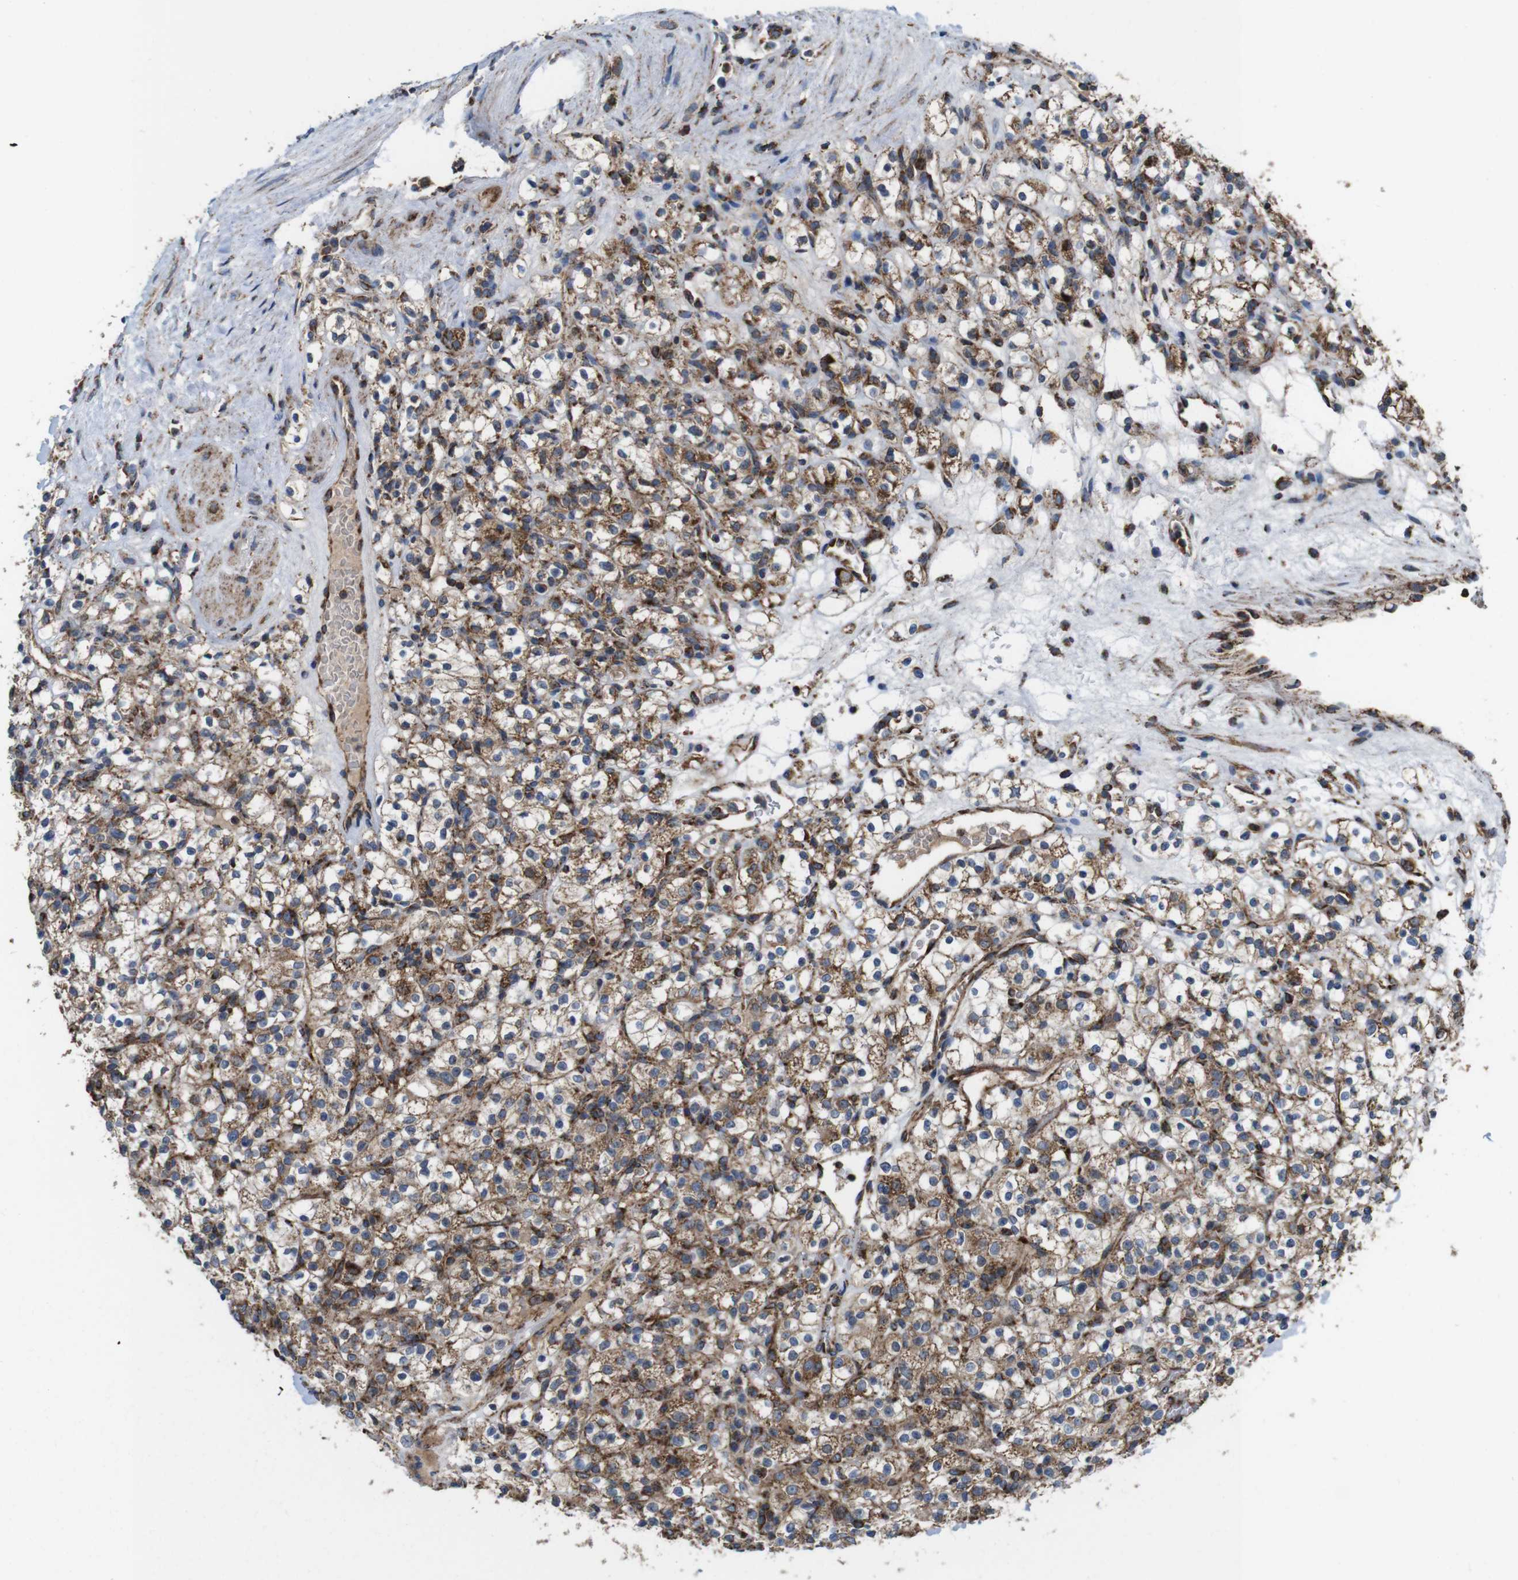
{"staining": {"intensity": "moderate", "quantity": ">75%", "location": "cytoplasmic/membranous"}, "tissue": "renal cancer", "cell_type": "Tumor cells", "image_type": "cancer", "snomed": [{"axis": "morphology", "description": "Normal tissue, NOS"}, {"axis": "morphology", "description": "Adenocarcinoma, NOS"}, {"axis": "topography", "description": "Kidney"}], "caption": "Tumor cells show medium levels of moderate cytoplasmic/membranous staining in approximately >75% of cells in human adenocarcinoma (renal).", "gene": "HK1", "patient": {"sex": "female", "age": 72}}